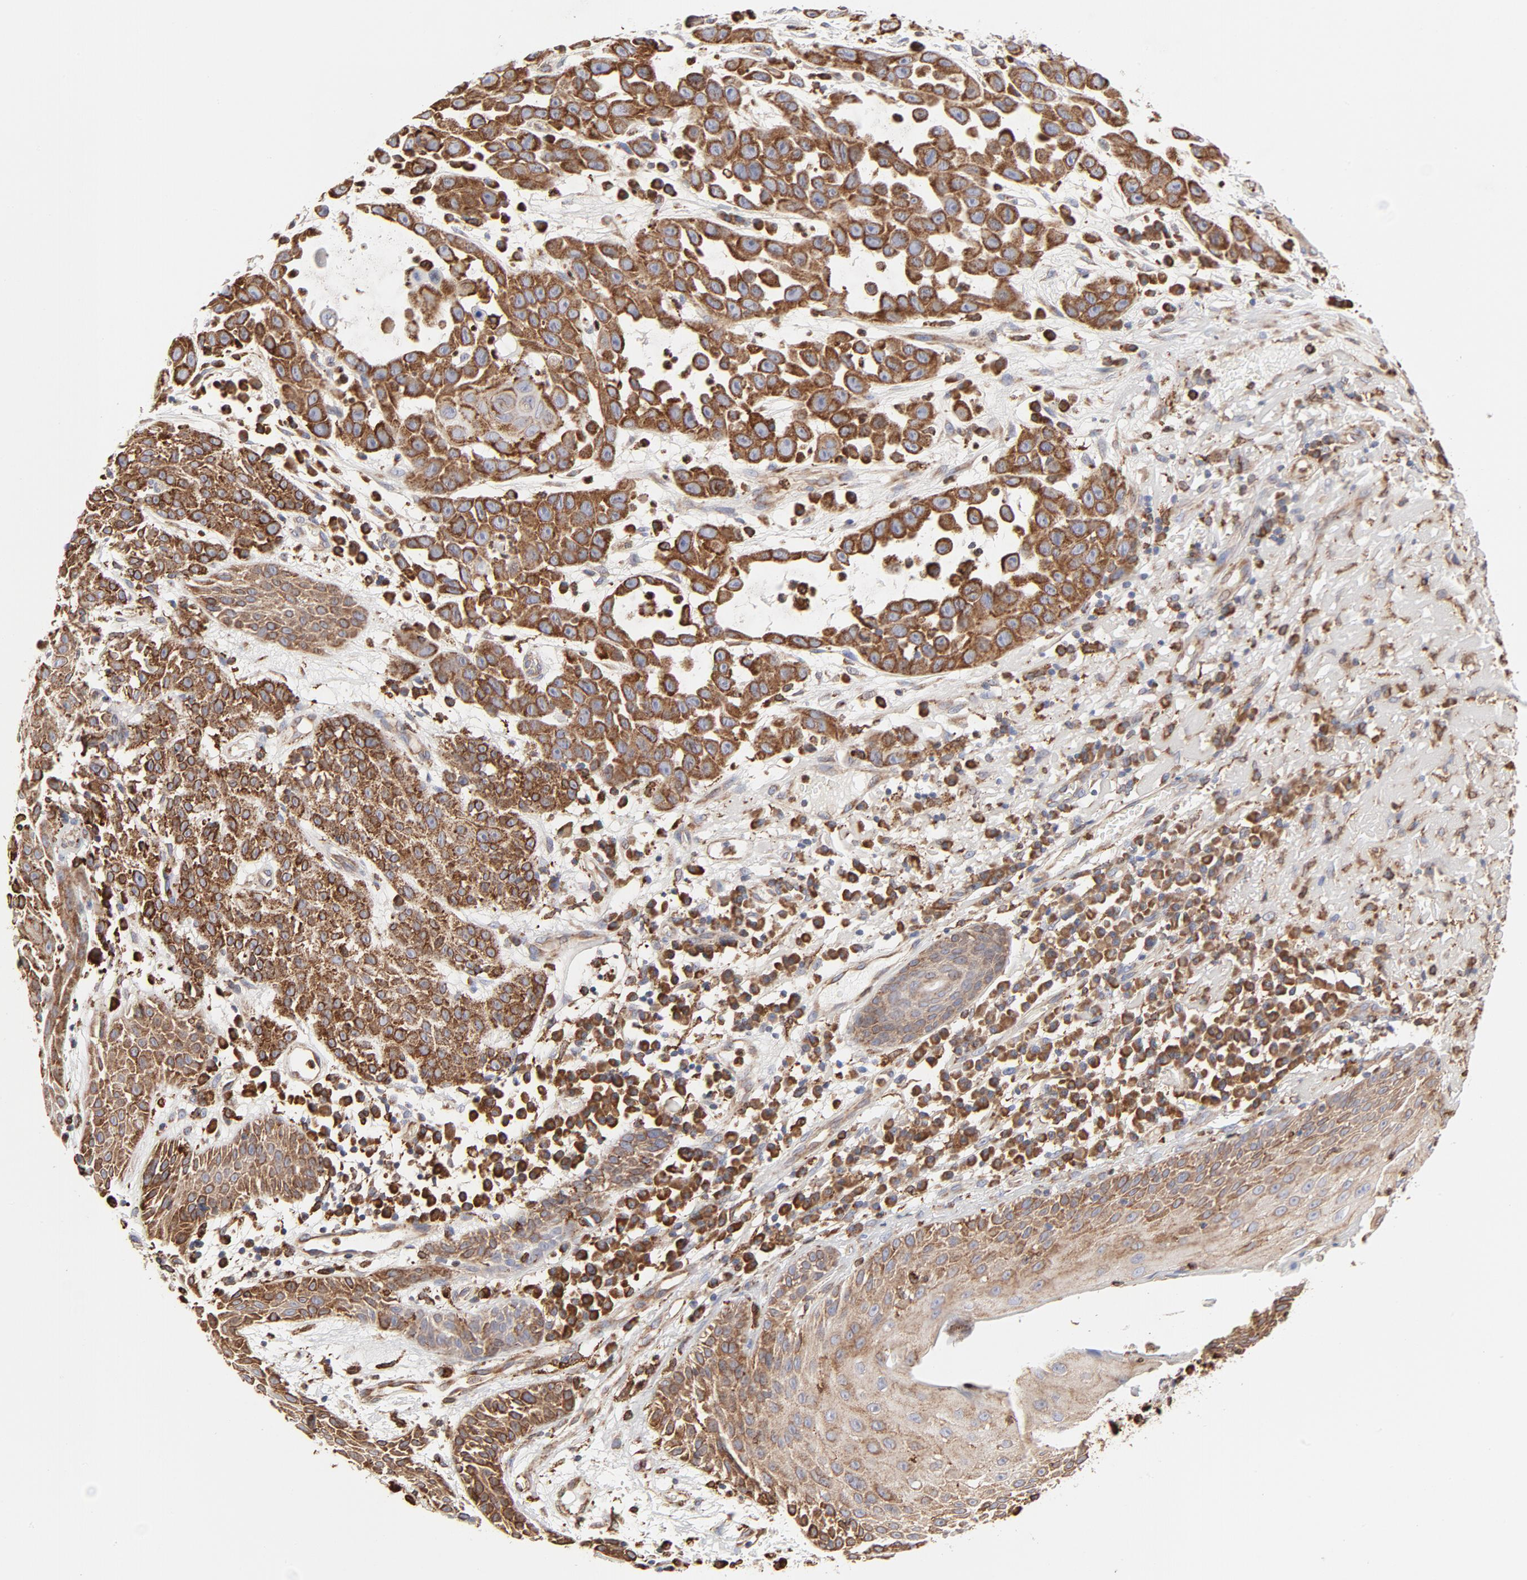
{"staining": {"intensity": "strong", "quantity": ">75%", "location": "cytoplasmic/membranous"}, "tissue": "skin cancer", "cell_type": "Tumor cells", "image_type": "cancer", "snomed": [{"axis": "morphology", "description": "Squamous cell carcinoma, NOS"}, {"axis": "topography", "description": "Skin"}], "caption": "IHC of squamous cell carcinoma (skin) exhibits high levels of strong cytoplasmic/membranous staining in about >75% of tumor cells. (DAB = brown stain, brightfield microscopy at high magnification).", "gene": "CANX", "patient": {"sex": "male", "age": 81}}